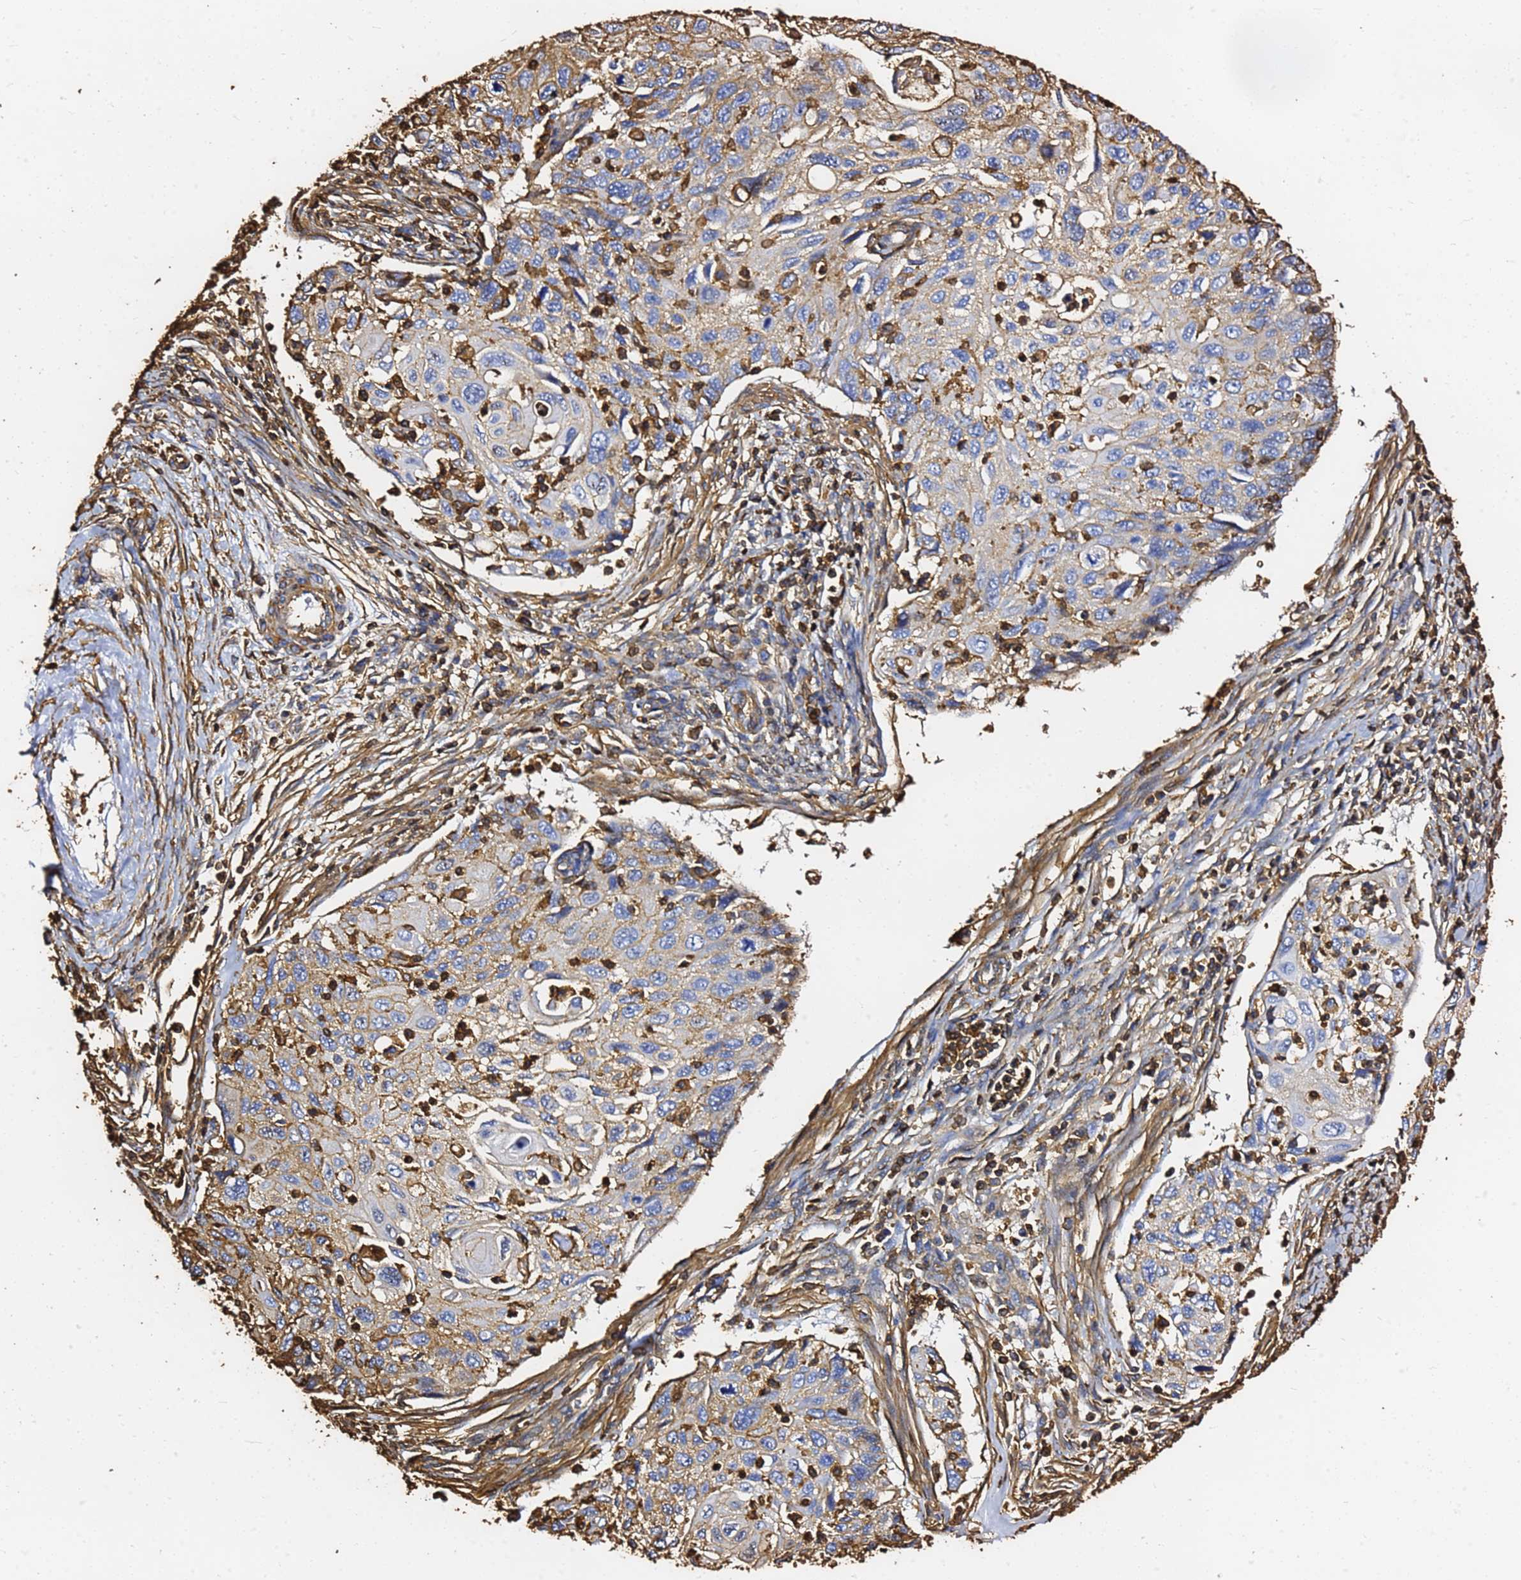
{"staining": {"intensity": "moderate", "quantity": "25%-75%", "location": "cytoplasmic/membranous"}, "tissue": "cervical cancer", "cell_type": "Tumor cells", "image_type": "cancer", "snomed": [{"axis": "morphology", "description": "Squamous cell carcinoma, NOS"}, {"axis": "topography", "description": "Cervix"}], "caption": "This micrograph shows IHC staining of human squamous cell carcinoma (cervical), with medium moderate cytoplasmic/membranous staining in about 25%-75% of tumor cells.", "gene": "ACTB", "patient": {"sex": "female", "age": 70}}